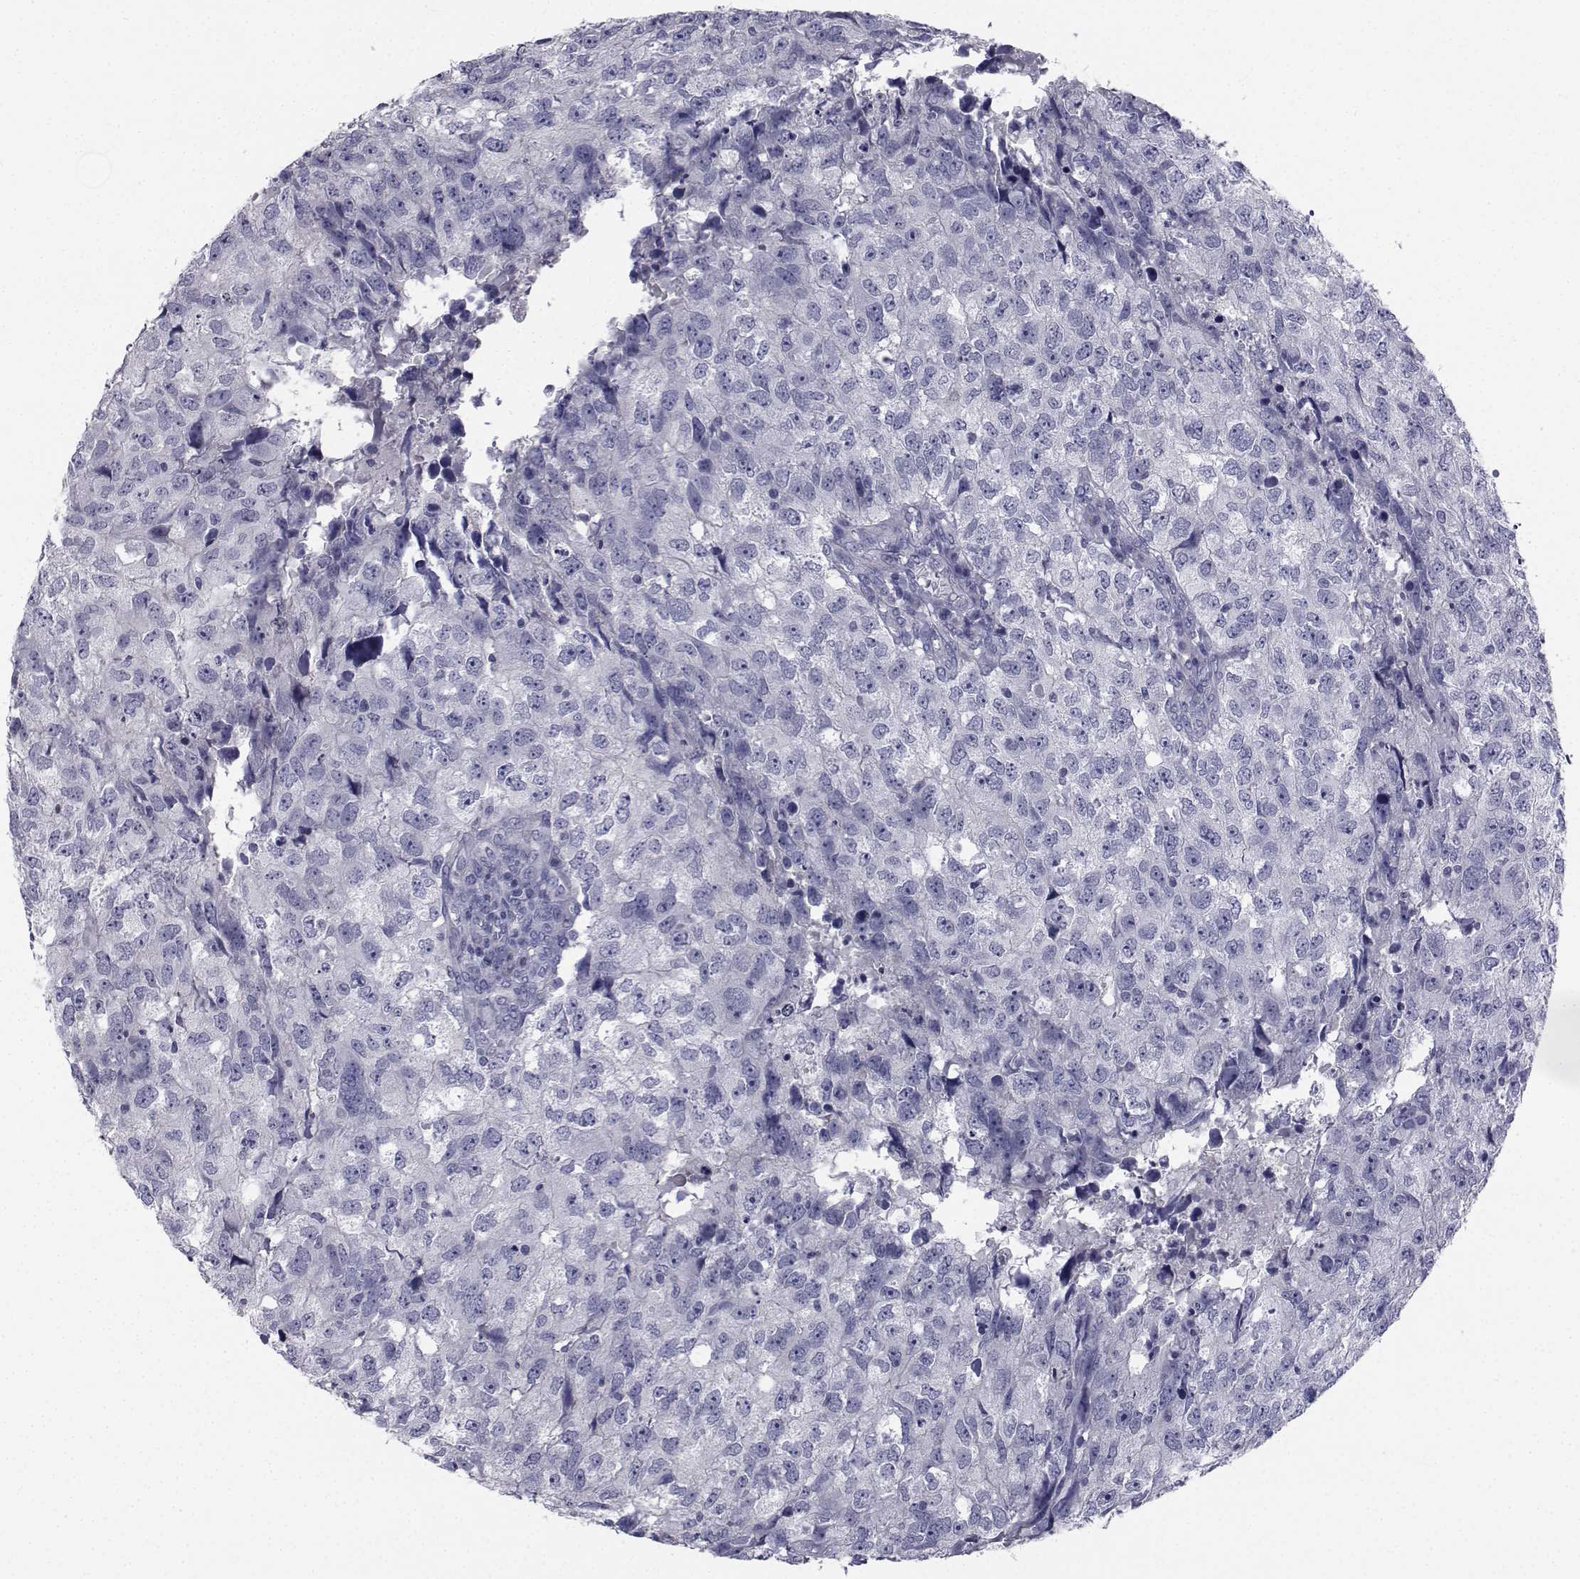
{"staining": {"intensity": "negative", "quantity": "none", "location": "none"}, "tissue": "breast cancer", "cell_type": "Tumor cells", "image_type": "cancer", "snomed": [{"axis": "morphology", "description": "Duct carcinoma"}, {"axis": "topography", "description": "Breast"}], "caption": "High power microscopy micrograph of an IHC photomicrograph of breast cancer (infiltrating ductal carcinoma), revealing no significant expression in tumor cells.", "gene": "CHRNA1", "patient": {"sex": "female", "age": 30}}